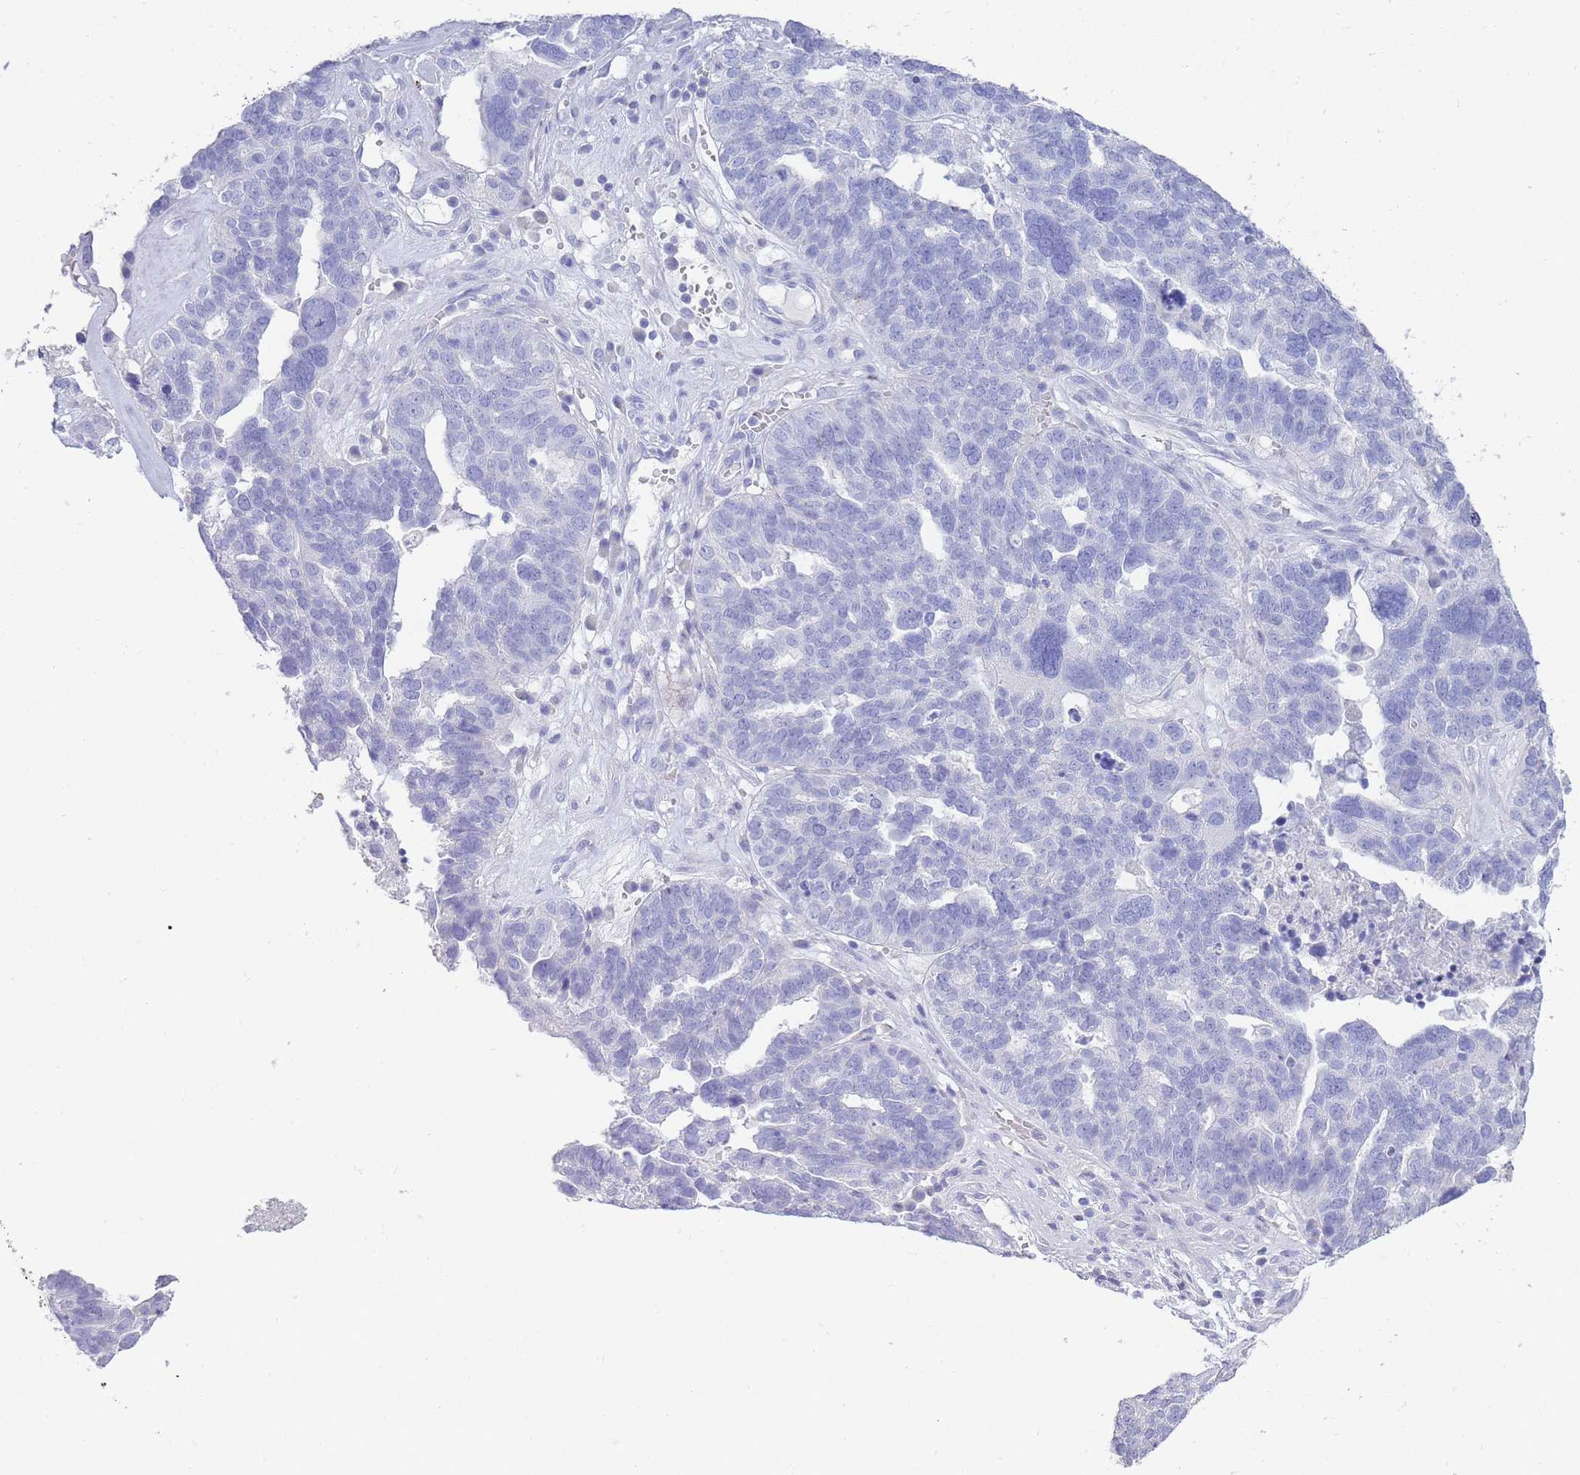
{"staining": {"intensity": "negative", "quantity": "none", "location": "none"}, "tissue": "ovarian cancer", "cell_type": "Tumor cells", "image_type": "cancer", "snomed": [{"axis": "morphology", "description": "Cystadenocarcinoma, serous, NOS"}, {"axis": "topography", "description": "Ovary"}], "caption": "The immunohistochemistry (IHC) image has no significant positivity in tumor cells of serous cystadenocarcinoma (ovarian) tissue.", "gene": "DPP4", "patient": {"sex": "female", "age": 59}}